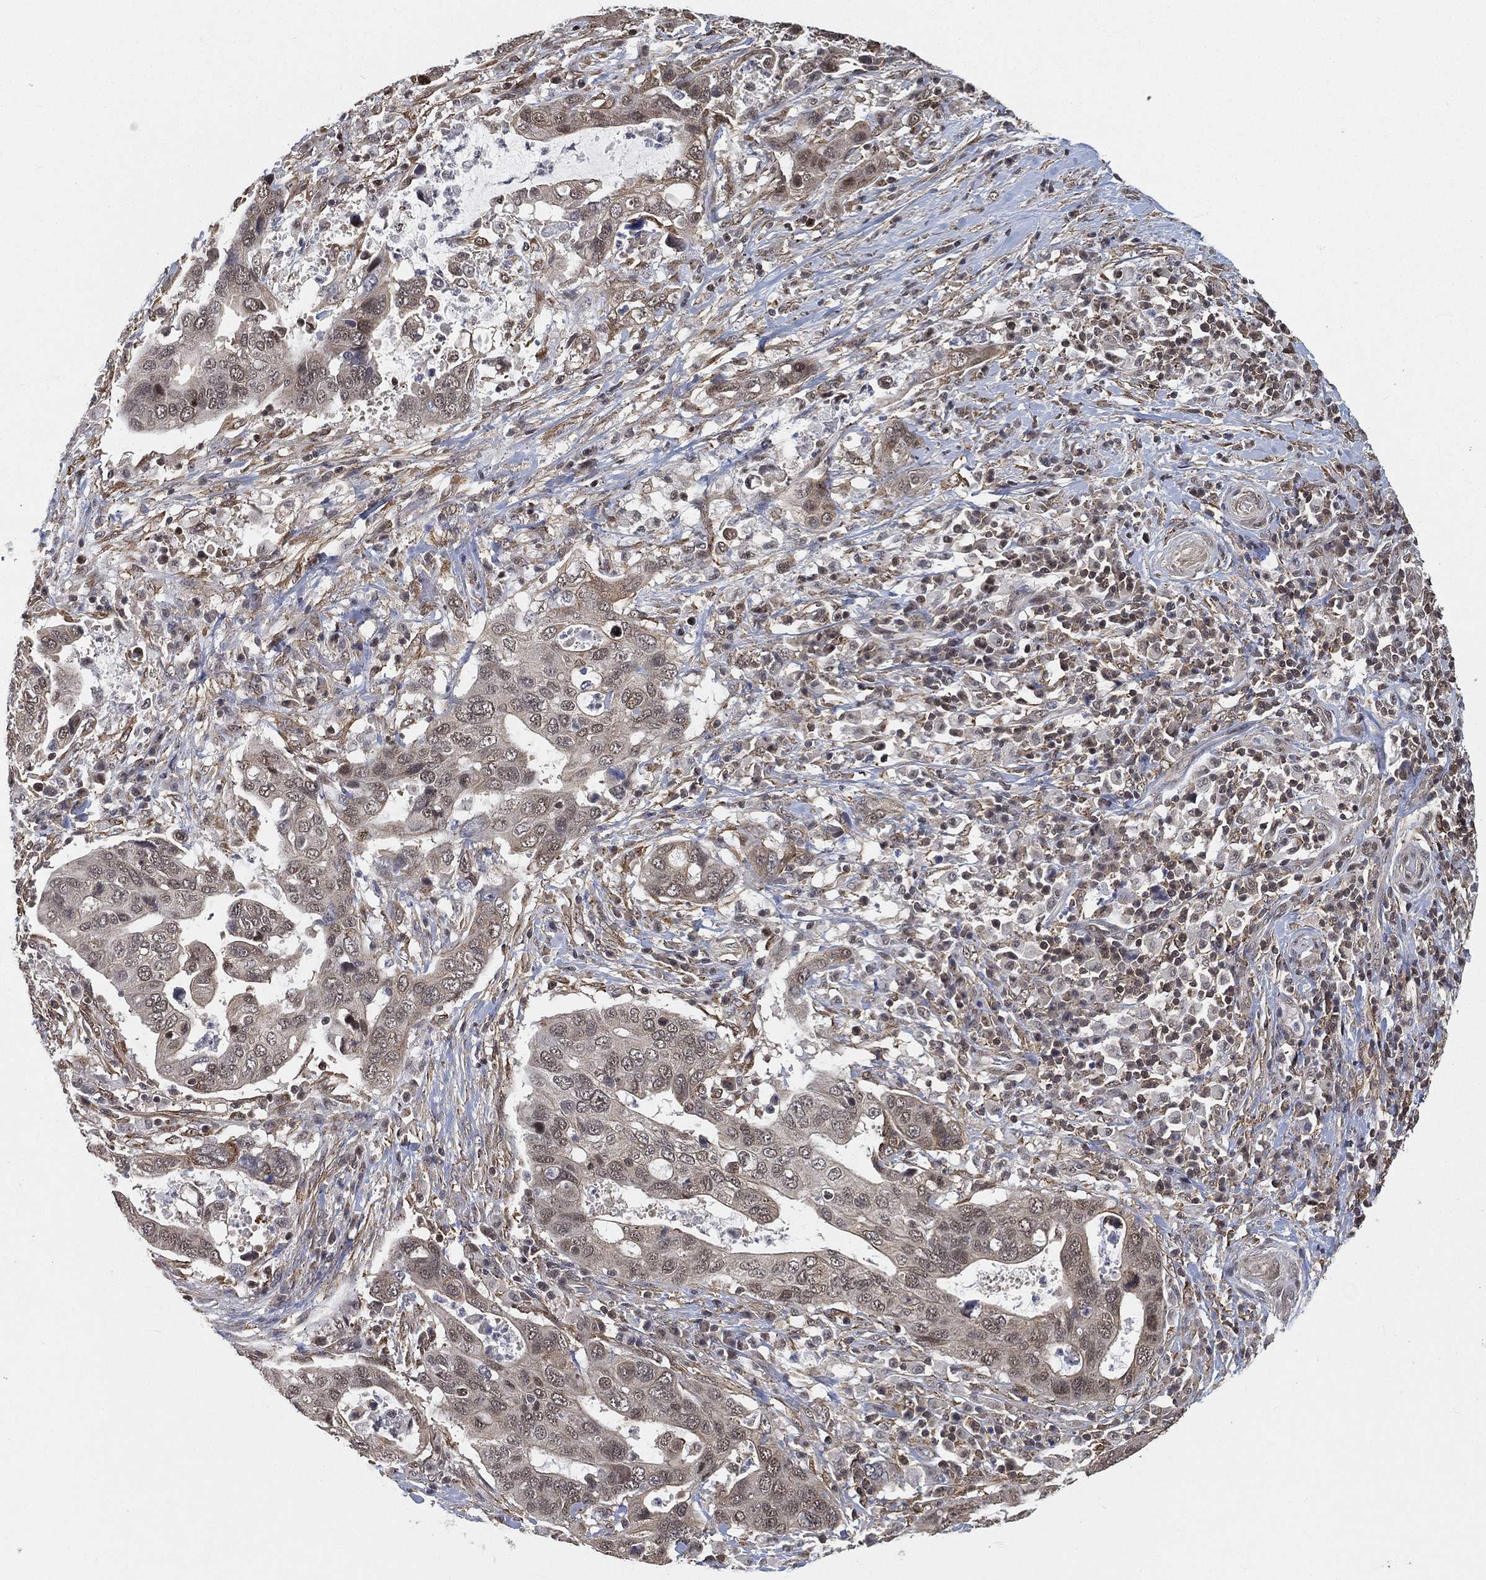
{"staining": {"intensity": "weak", "quantity": "25%-75%", "location": "nuclear"}, "tissue": "stomach cancer", "cell_type": "Tumor cells", "image_type": "cancer", "snomed": [{"axis": "morphology", "description": "Adenocarcinoma, NOS"}, {"axis": "topography", "description": "Stomach"}], "caption": "The micrograph displays staining of stomach cancer, revealing weak nuclear protein positivity (brown color) within tumor cells.", "gene": "RSRC2", "patient": {"sex": "male", "age": 54}}